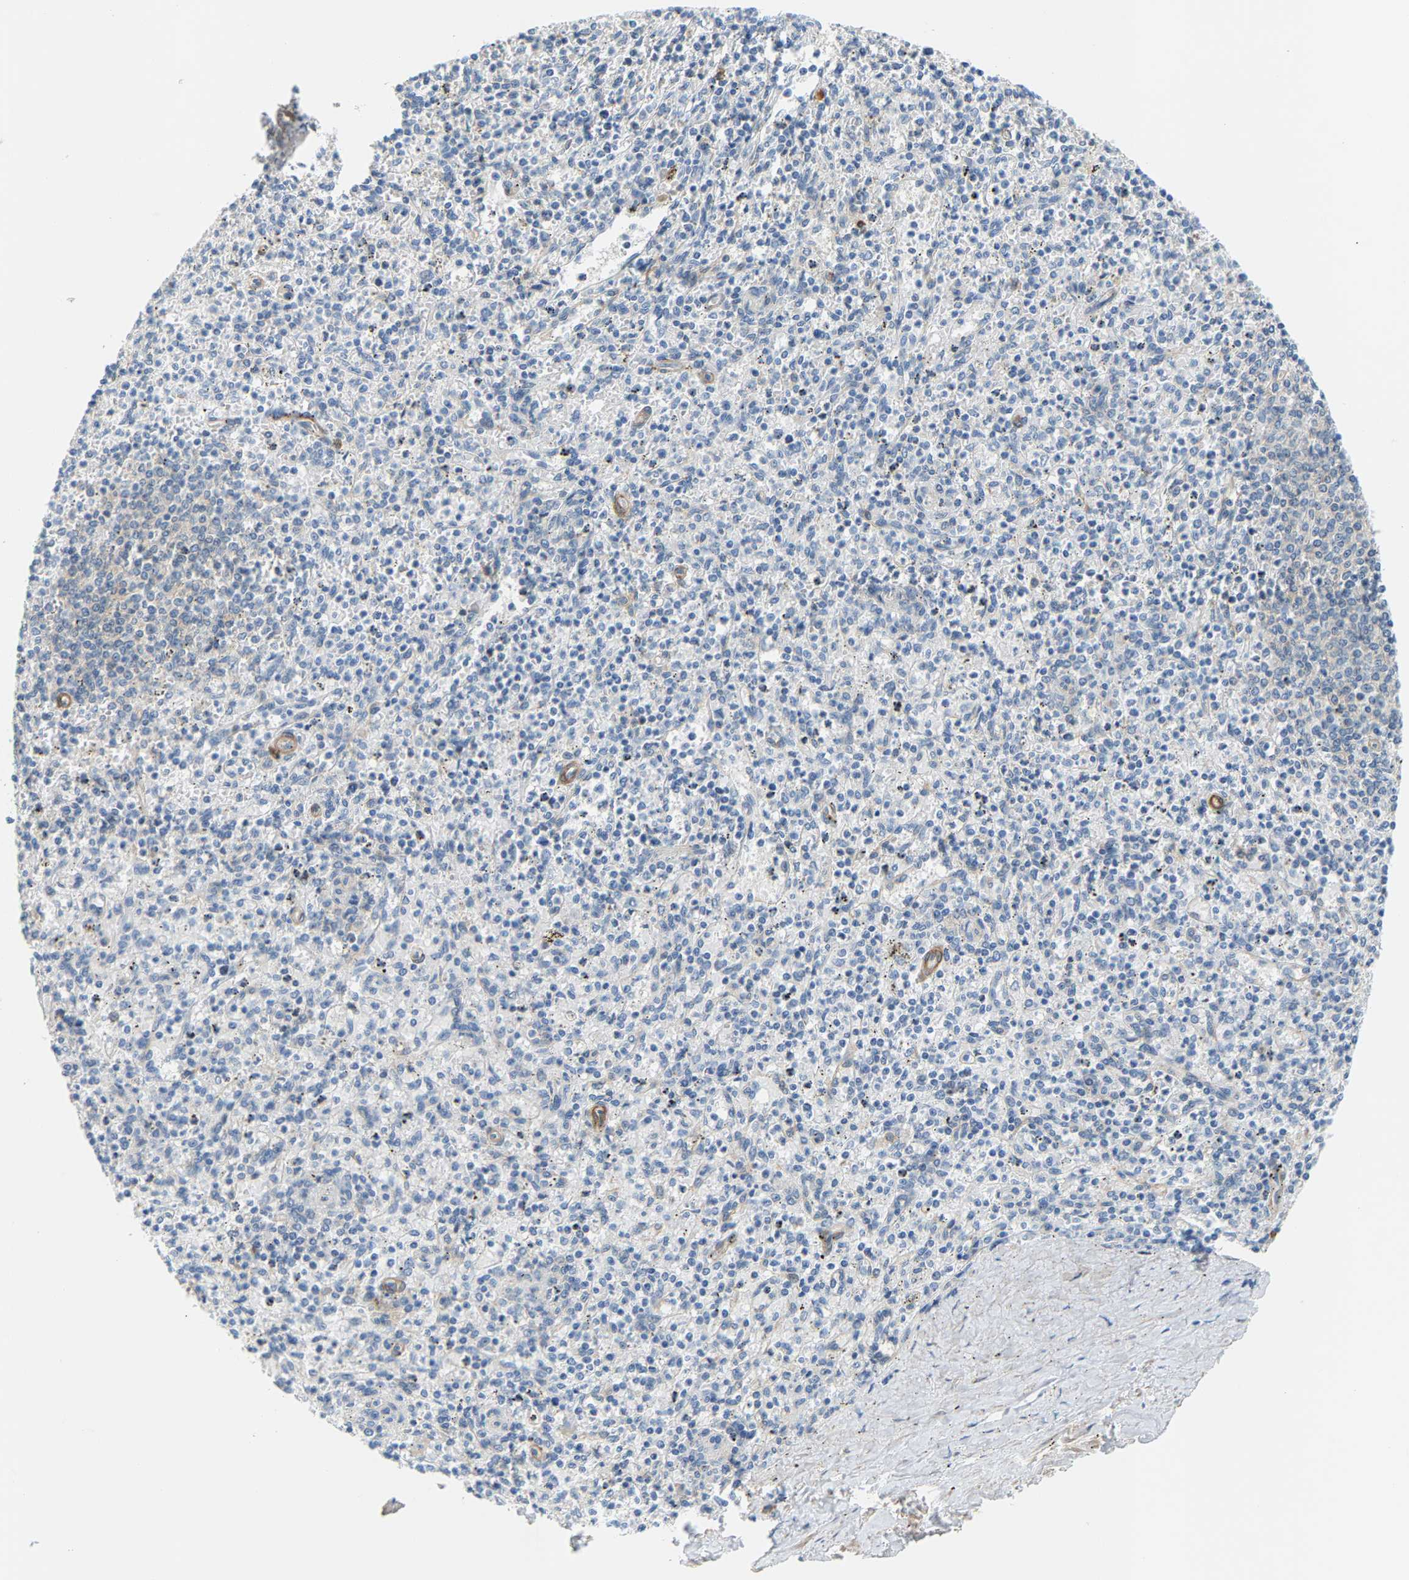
{"staining": {"intensity": "negative", "quantity": "none", "location": "none"}, "tissue": "spleen", "cell_type": "Cells in red pulp", "image_type": "normal", "snomed": [{"axis": "morphology", "description": "Normal tissue, NOS"}, {"axis": "topography", "description": "Spleen"}], "caption": "Immunohistochemistry (IHC) histopathology image of normal spleen: human spleen stained with DAB displays no significant protein expression in cells in red pulp.", "gene": "PAWR", "patient": {"sex": "male", "age": 72}}